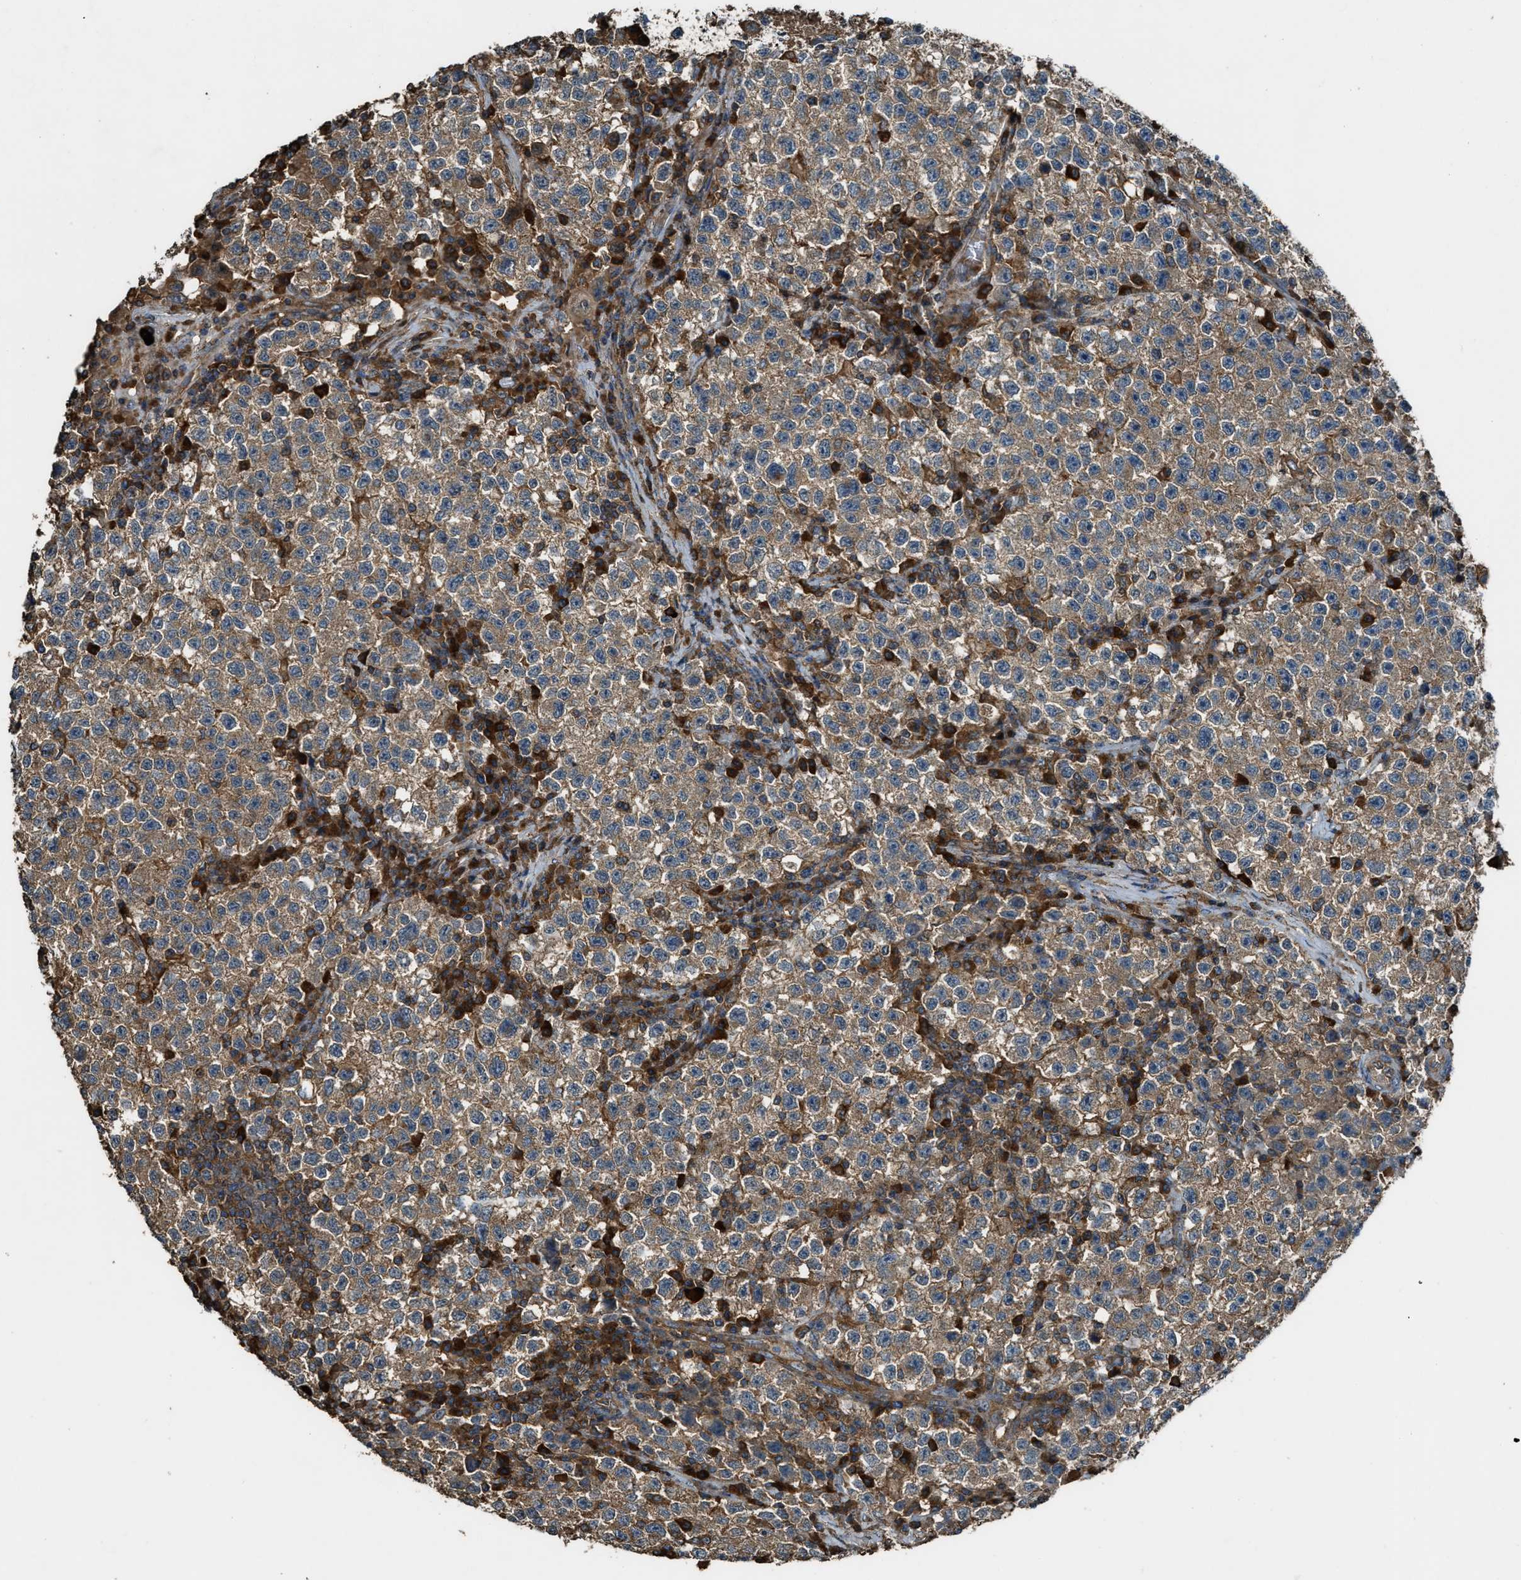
{"staining": {"intensity": "moderate", "quantity": ">75%", "location": "cytoplasmic/membranous"}, "tissue": "testis cancer", "cell_type": "Tumor cells", "image_type": "cancer", "snomed": [{"axis": "morphology", "description": "Seminoma, NOS"}, {"axis": "topography", "description": "Testis"}], "caption": "Protein staining demonstrates moderate cytoplasmic/membranous positivity in approximately >75% of tumor cells in testis cancer (seminoma).", "gene": "MAP3K8", "patient": {"sex": "male", "age": 22}}